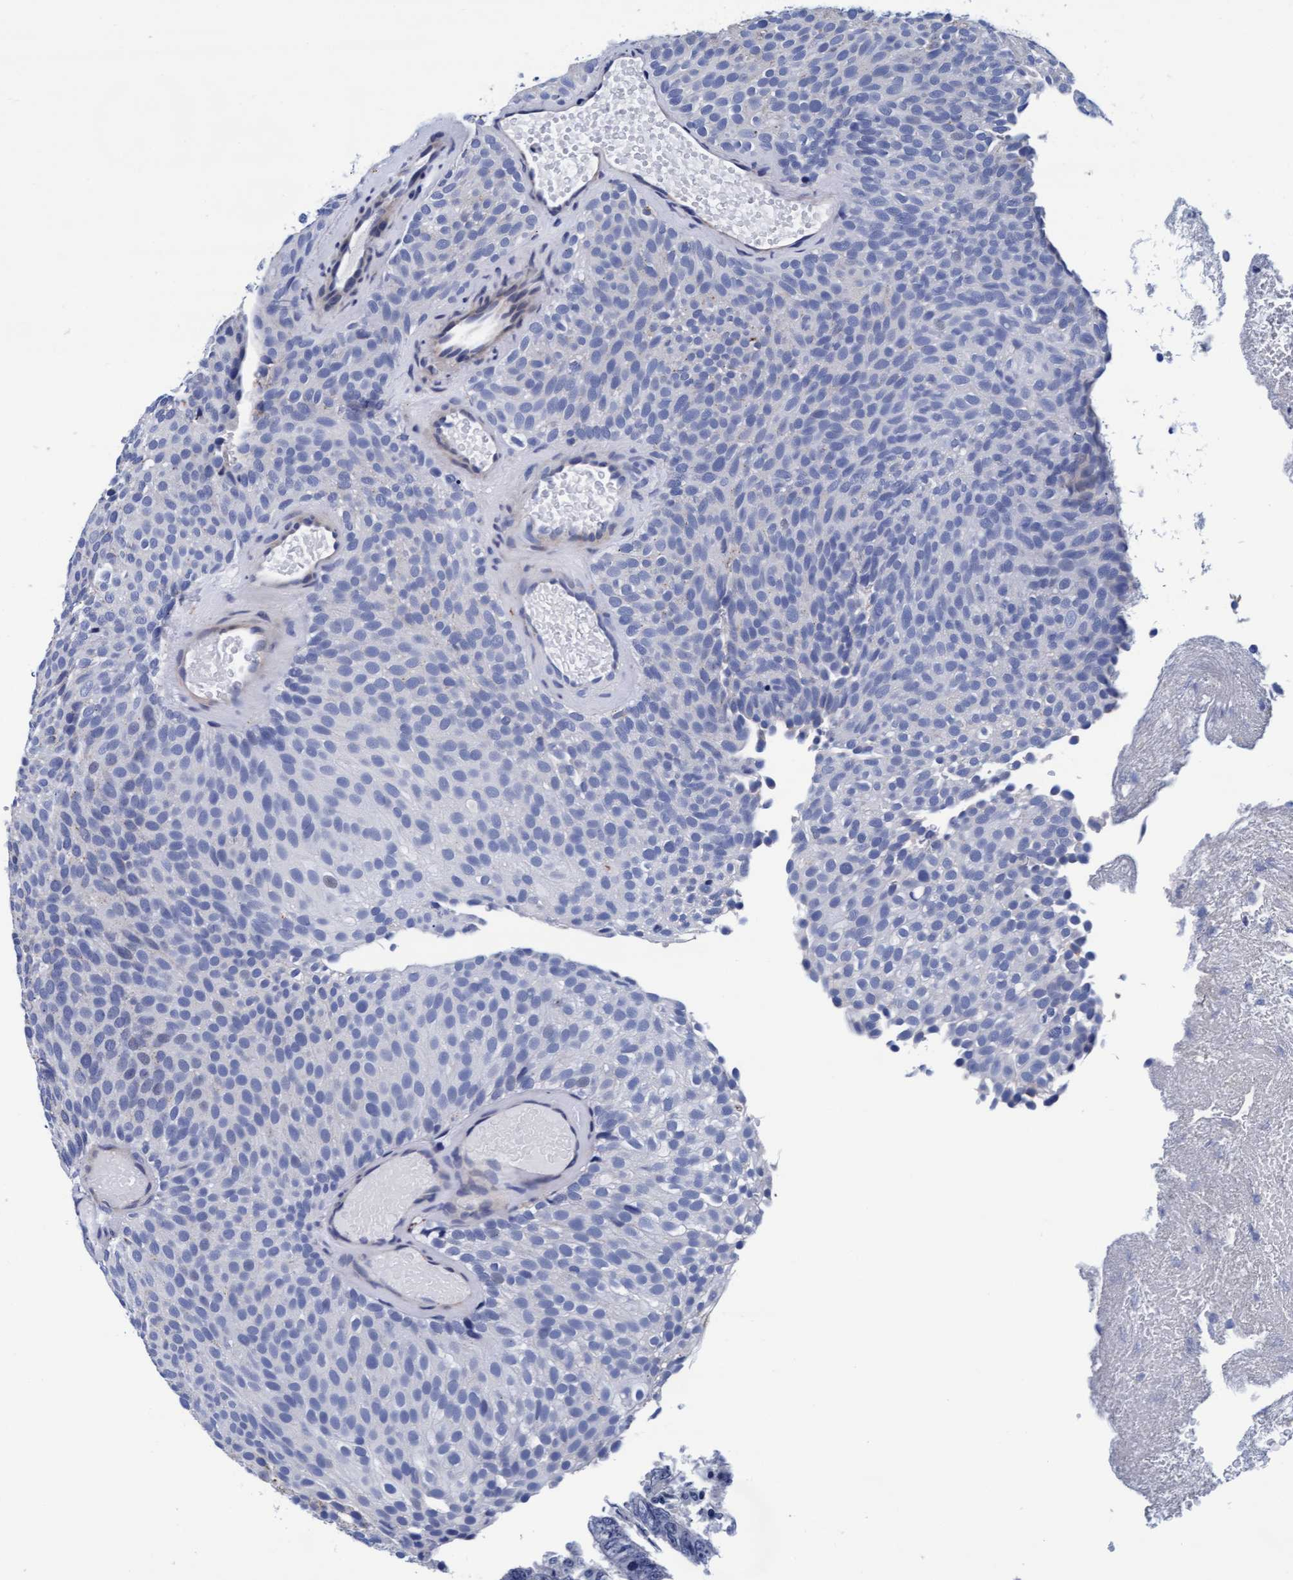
{"staining": {"intensity": "negative", "quantity": "none", "location": "none"}, "tissue": "urothelial cancer", "cell_type": "Tumor cells", "image_type": "cancer", "snomed": [{"axis": "morphology", "description": "Urothelial carcinoma, Low grade"}, {"axis": "topography", "description": "Urinary bladder"}], "caption": "There is no significant staining in tumor cells of urothelial cancer.", "gene": "ARSG", "patient": {"sex": "male", "age": 78}}